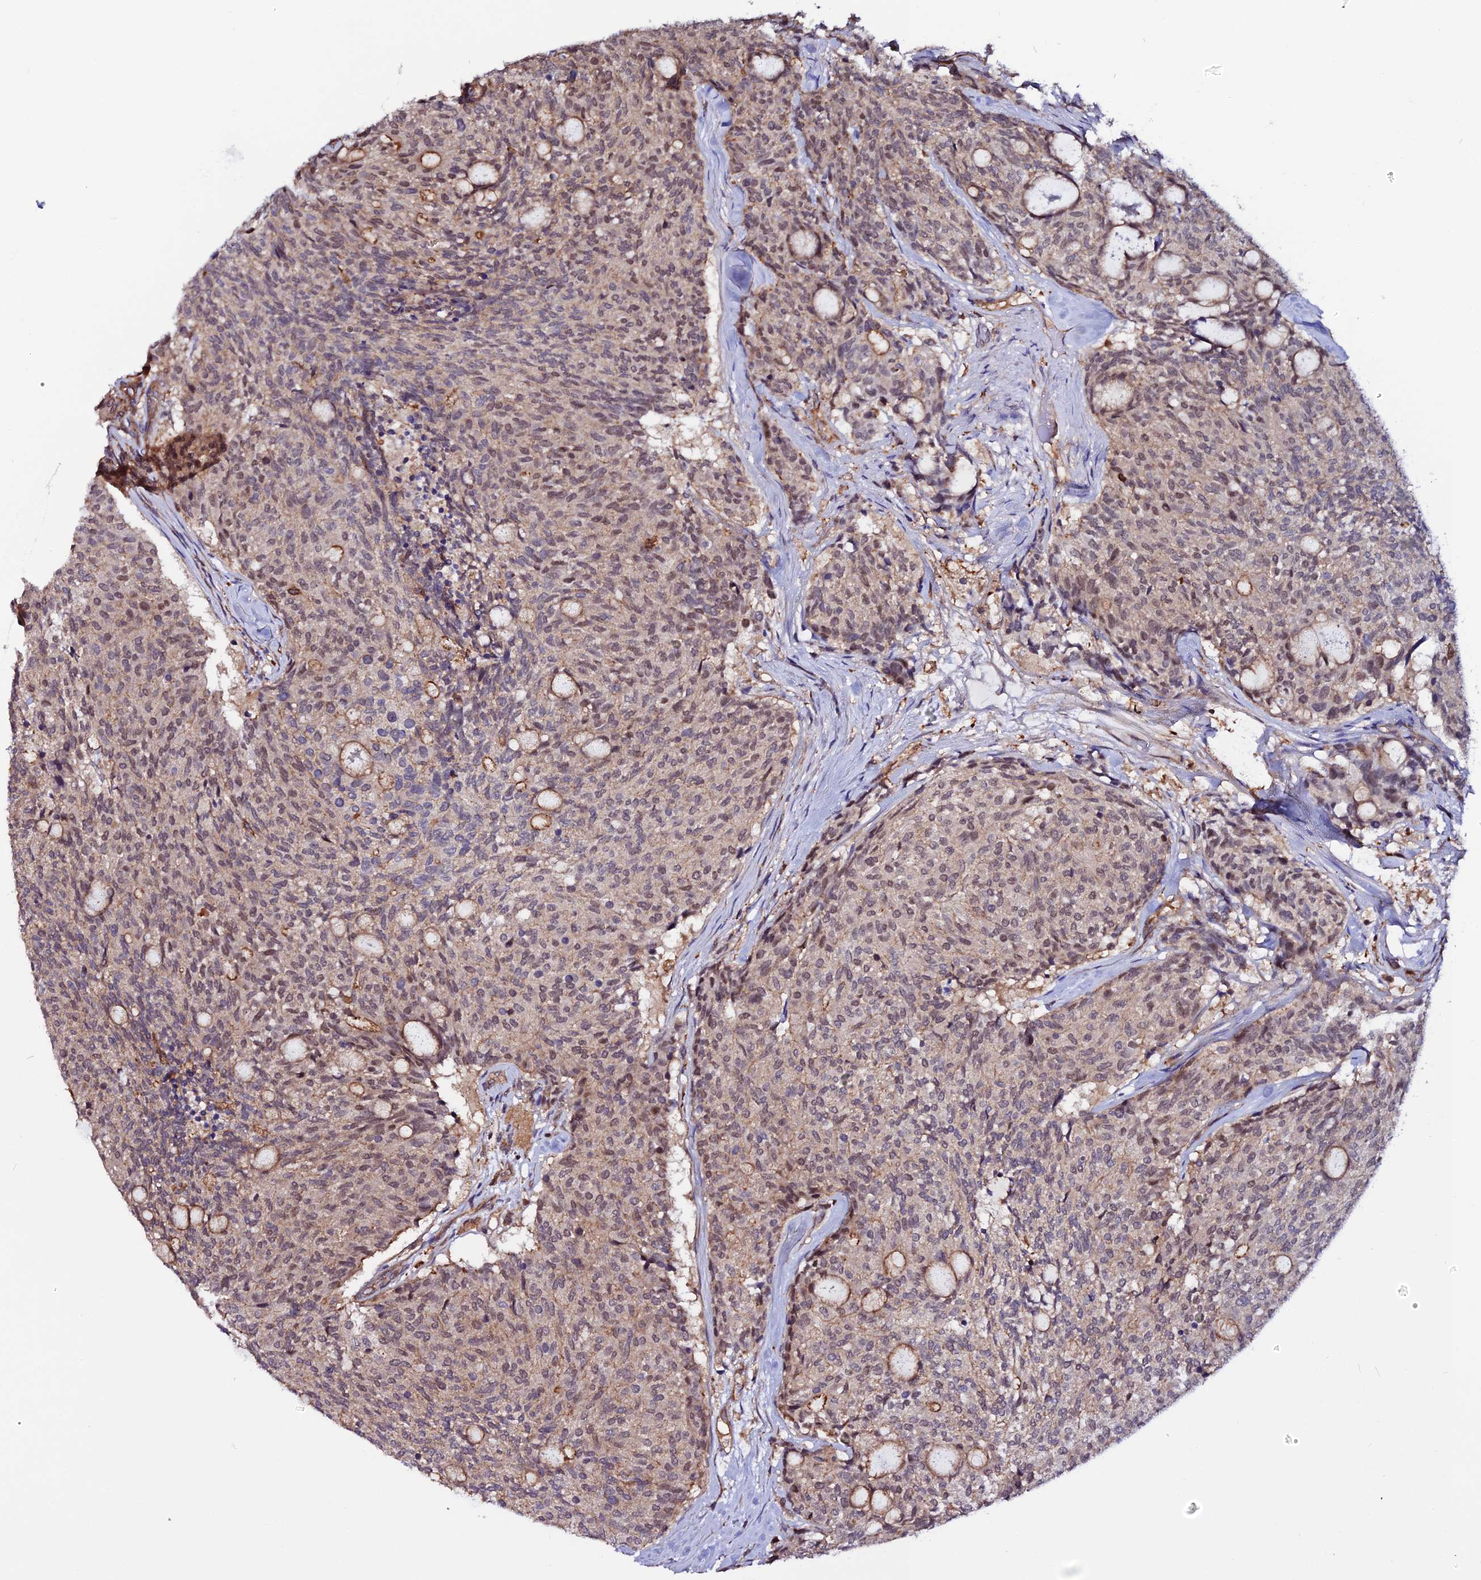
{"staining": {"intensity": "weak", "quantity": "25%-75%", "location": "cytoplasmic/membranous,nuclear"}, "tissue": "carcinoid", "cell_type": "Tumor cells", "image_type": "cancer", "snomed": [{"axis": "morphology", "description": "Carcinoid, malignant, NOS"}, {"axis": "topography", "description": "Pancreas"}], "caption": "IHC histopathology image of neoplastic tissue: carcinoid stained using immunohistochemistry (IHC) displays low levels of weak protein expression localized specifically in the cytoplasmic/membranous and nuclear of tumor cells, appearing as a cytoplasmic/membranous and nuclear brown color.", "gene": "USP17L15", "patient": {"sex": "female", "age": 54}}